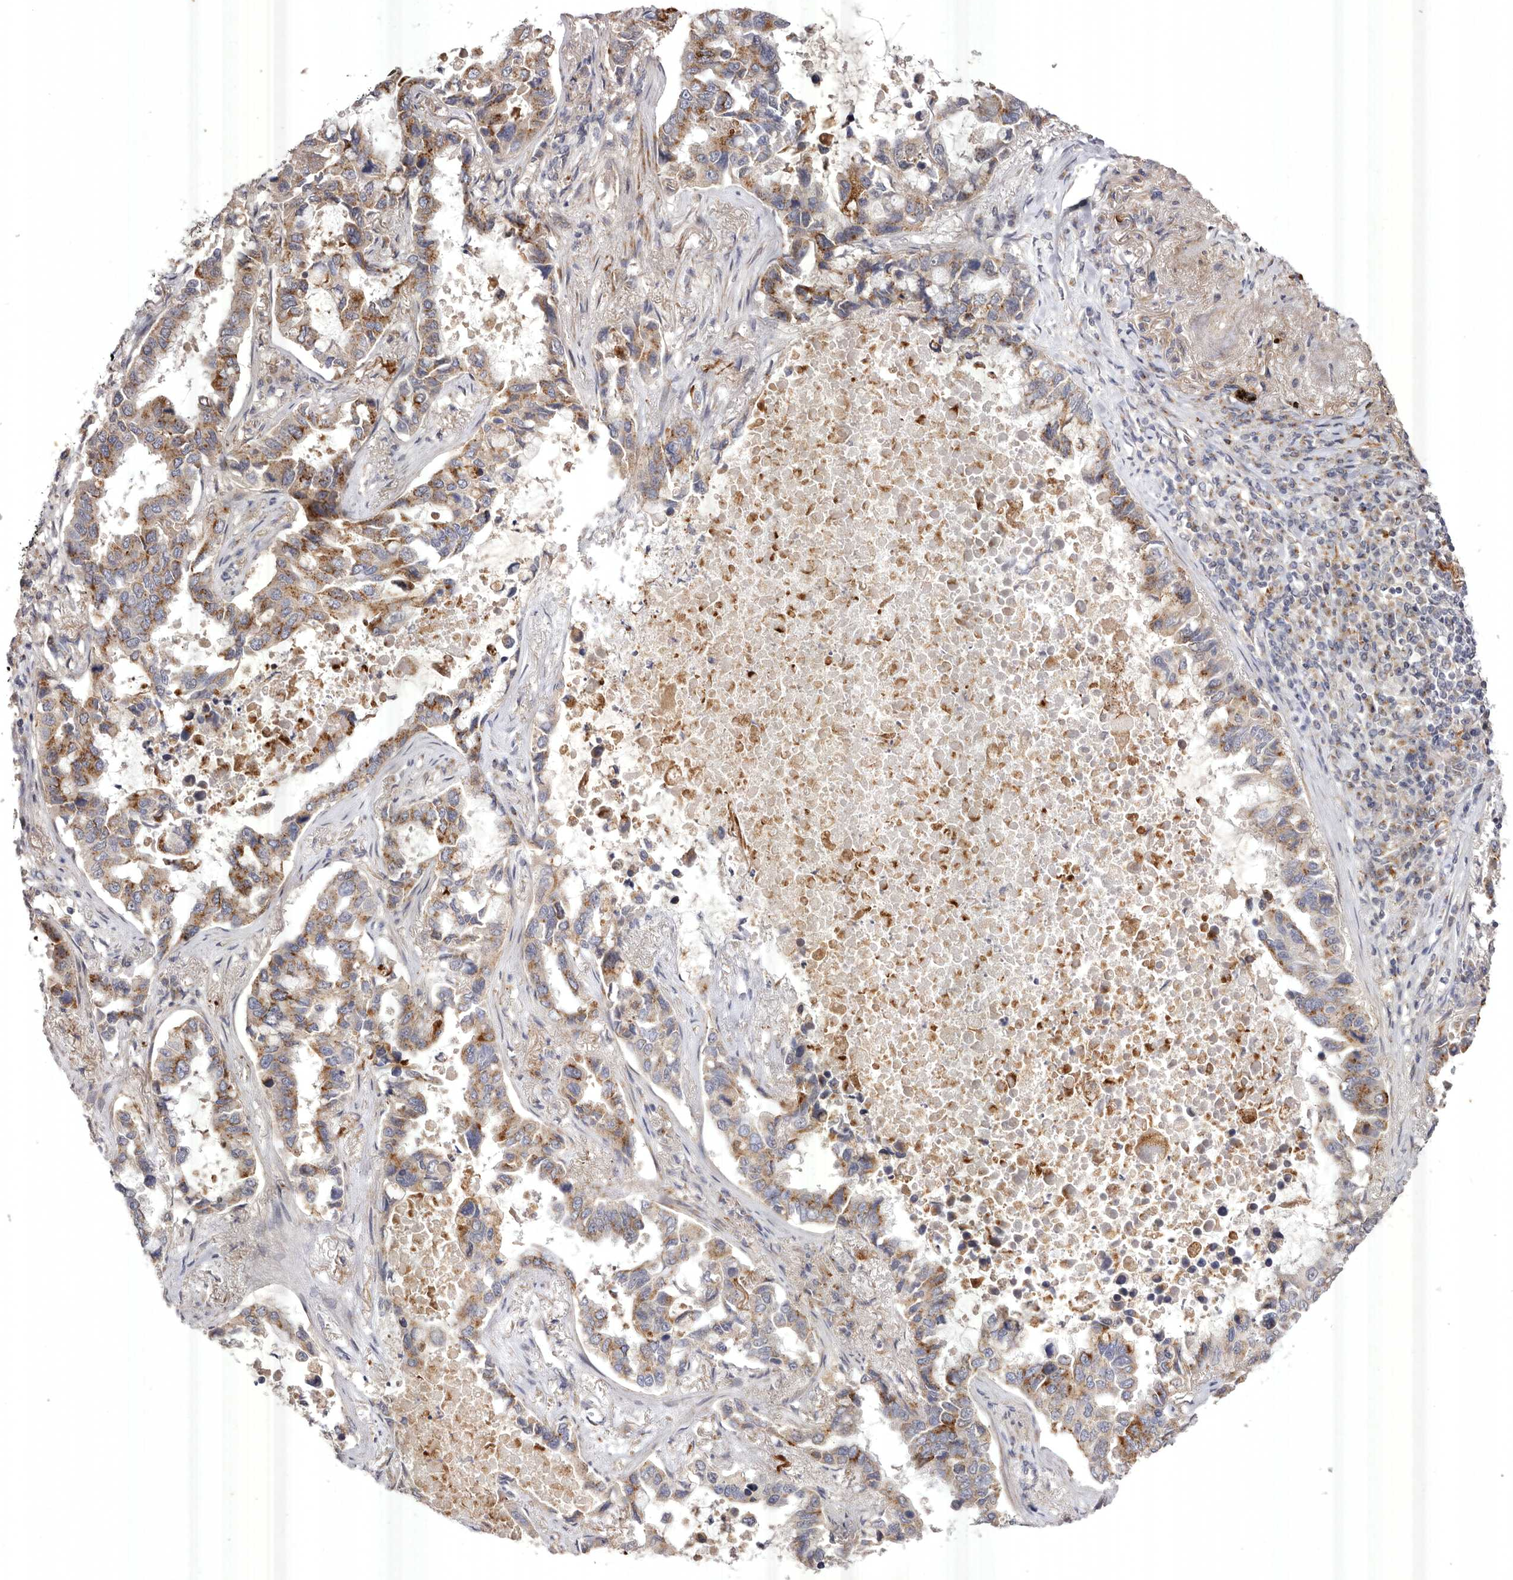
{"staining": {"intensity": "moderate", "quantity": ">75%", "location": "cytoplasmic/membranous"}, "tissue": "lung cancer", "cell_type": "Tumor cells", "image_type": "cancer", "snomed": [{"axis": "morphology", "description": "Adenocarcinoma, NOS"}, {"axis": "topography", "description": "Lung"}], "caption": "Immunohistochemistry (IHC) staining of lung cancer, which shows medium levels of moderate cytoplasmic/membranous expression in about >75% of tumor cells indicating moderate cytoplasmic/membranous protein expression. The staining was performed using DAB (3,3'-diaminobenzidine) (brown) for protein detection and nuclei were counterstained in hematoxylin (blue).", "gene": "USP24", "patient": {"sex": "male", "age": 64}}